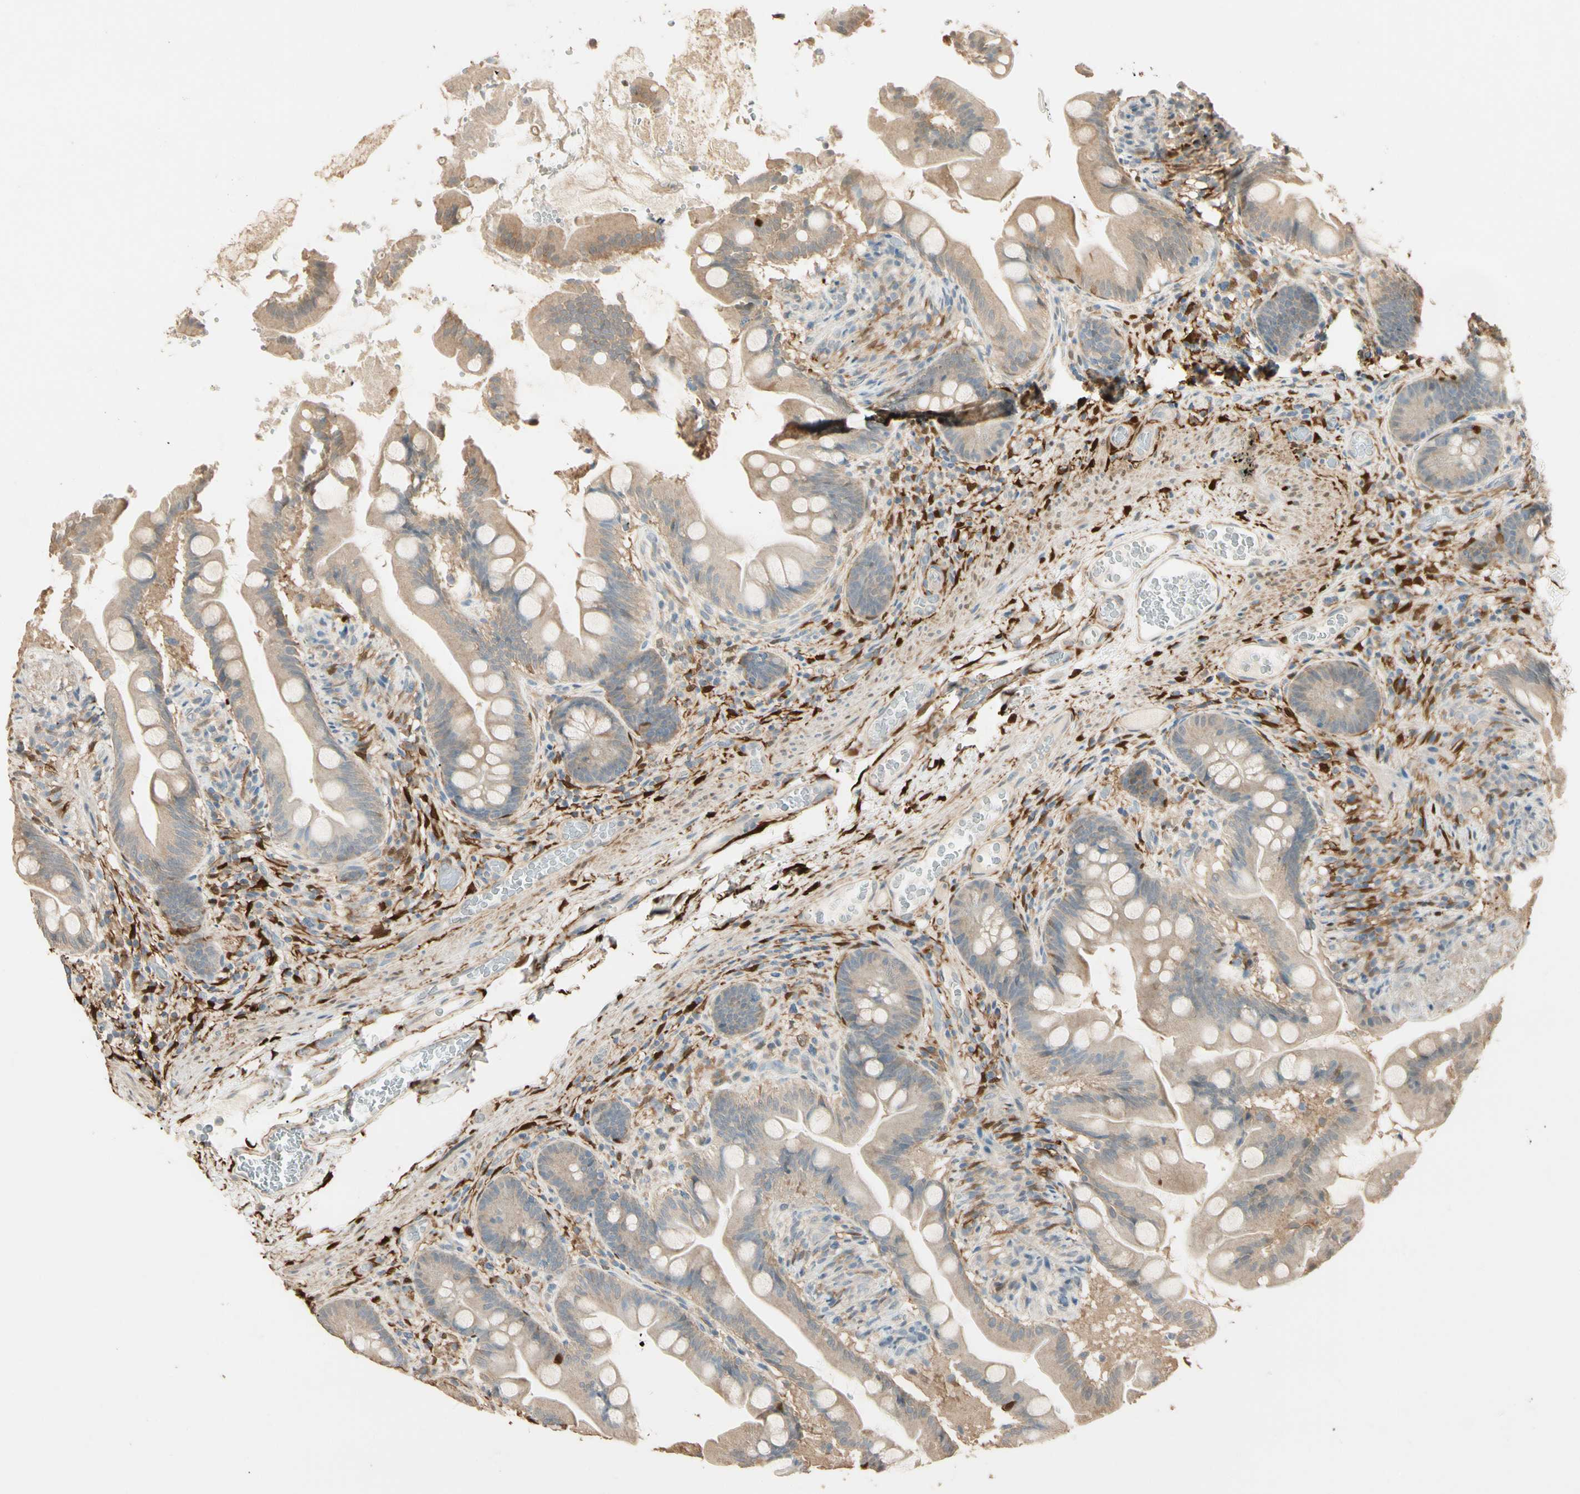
{"staining": {"intensity": "weak", "quantity": "25%-75%", "location": "cytoplasmic/membranous"}, "tissue": "small intestine", "cell_type": "Glandular cells", "image_type": "normal", "snomed": [{"axis": "morphology", "description": "Normal tissue, NOS"}, {"axis": "topography", "description": "Small intestine"}], "caption": "Weak cytoplasmic/membranous expression for a protein is appreciated in approximately 25%-75% of glandular cells of normal small intestine using immunohistochemistry.", "gene": "GNE", "patient": {"sex": "female", "age": 56}}